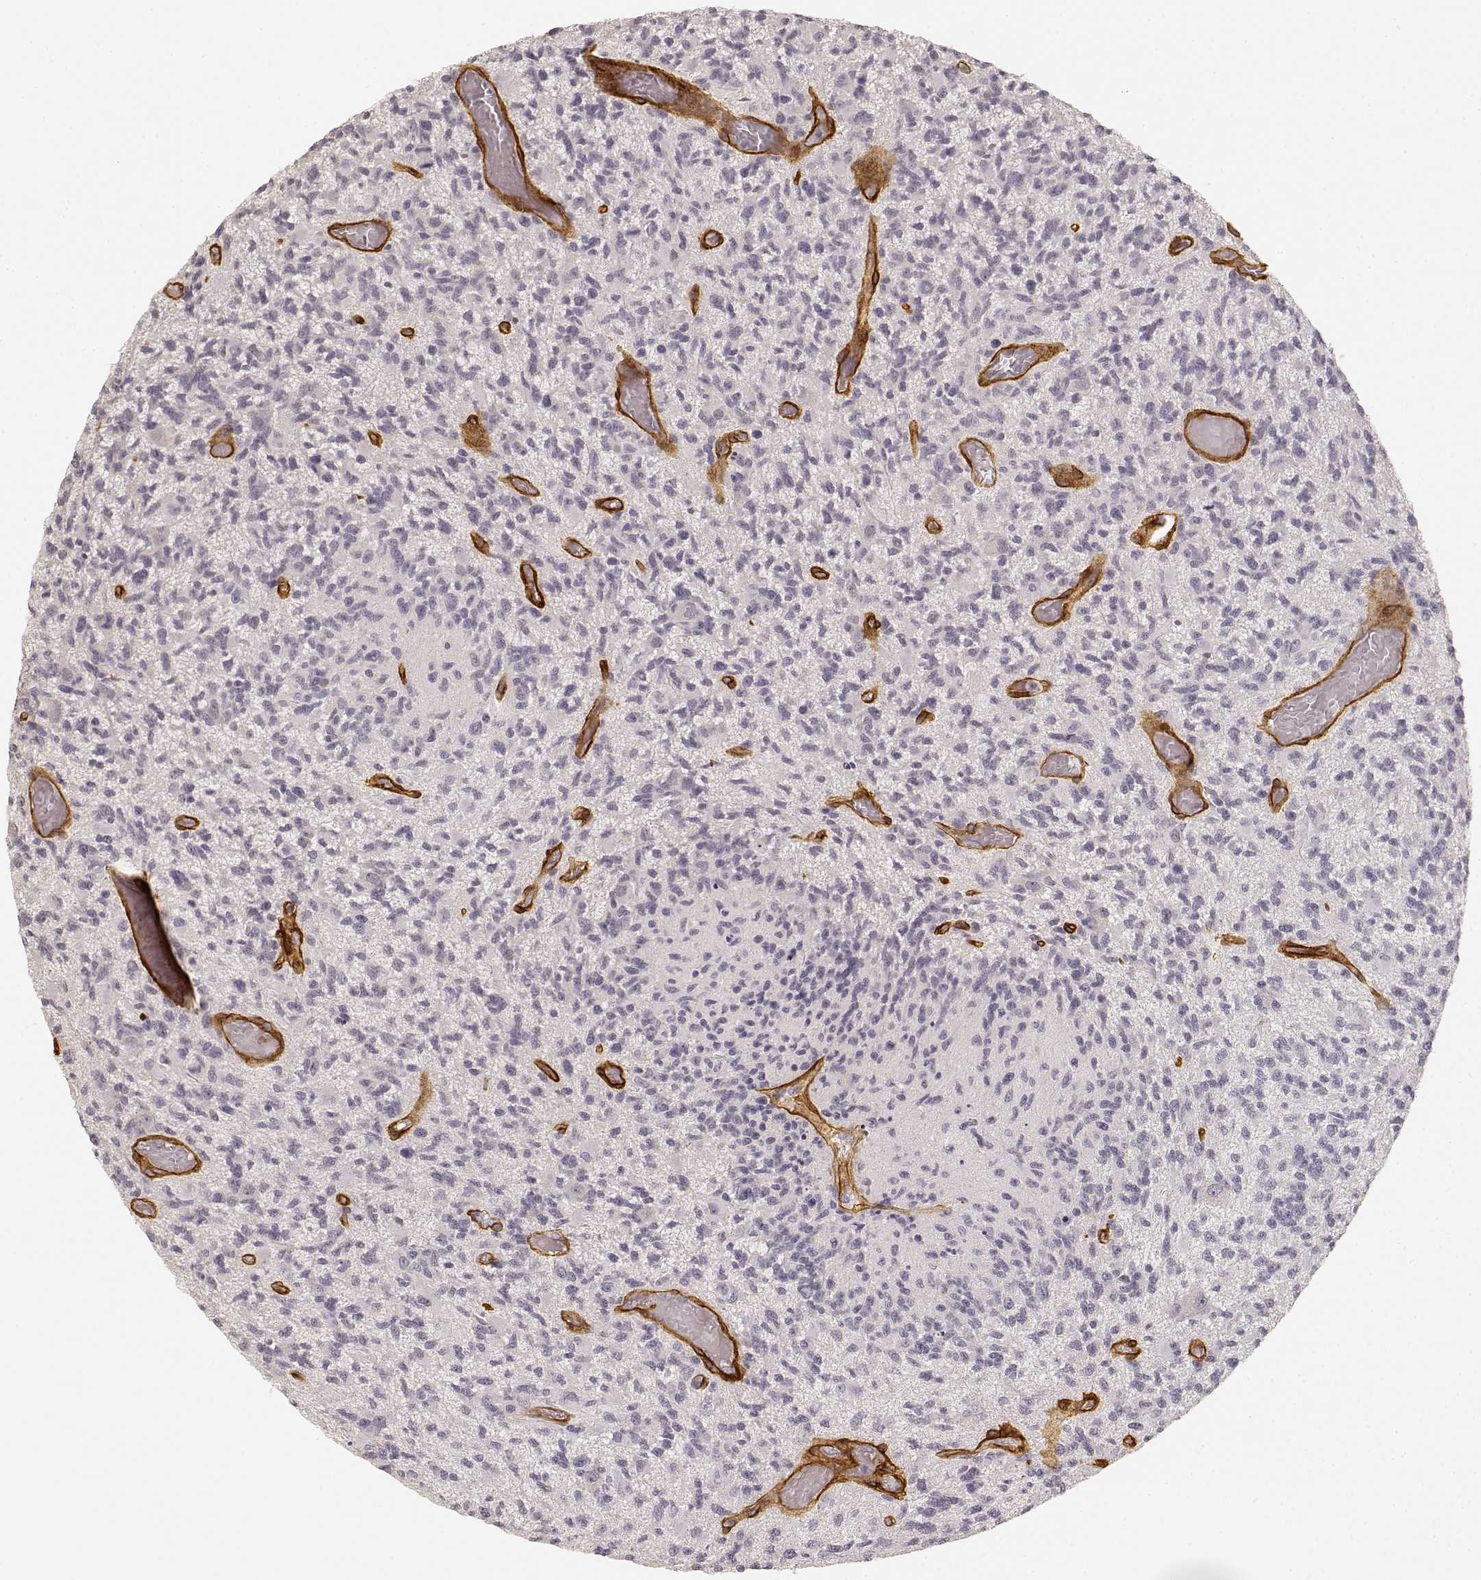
{"staining": {"intensity": "negative", "quantity": "none", "location": "none"}, "tissue": "glioma", "cell_type": "Tumor cells", "image_type": "cancer", "snomed": [{"axis": "morphology", "description": "Glioma, malignant, High grade"}, {"axis": "topography", "description": "Brain"}], "caption": "The histopathology image shows no staining of tumor cells in glioma.", "gene": "LAMA4", "patient": {"sex": "female", "age": 63}}